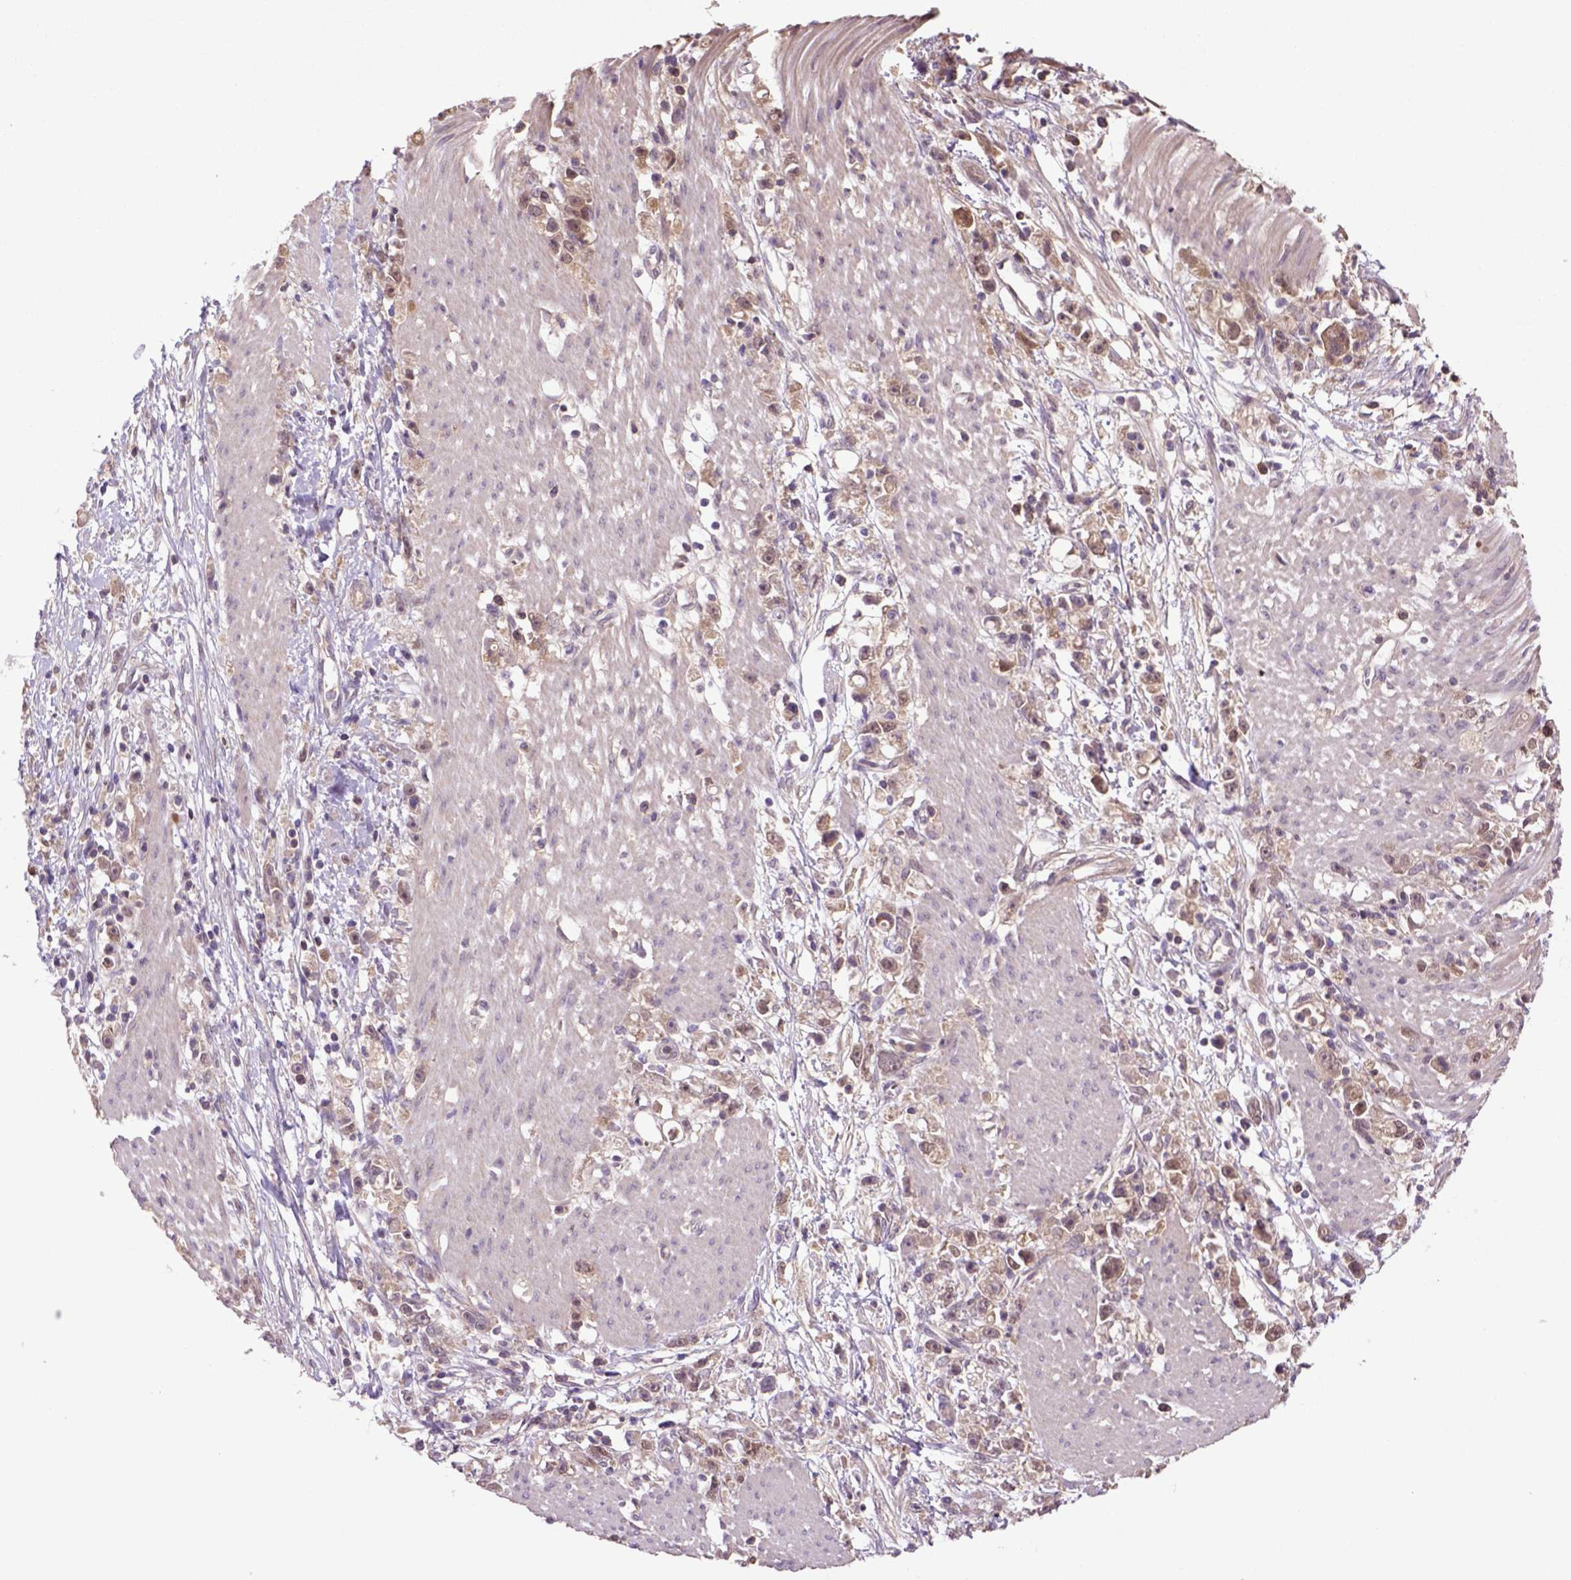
{"staining": {"intensity": "moderate", "quantity": ">75%", "location": "cytoplasmic/membranous"}, "tissue": "stomach cancer", "cell_type": "Tumor cells", "image_type": "cancer", "snomed": [{"axis": "morphology", "description": "Adenocarcinoma, NOS"}, {"axis": "topography", "description": "Stomach"}], "caption": "Adenocarcinoma (stomach) stained with IHC exhibits moderate cytoplasmic/membranous positivity in approximately >75% of tumor cells.", "gene": "HSPBP1", "patient": {"sex": "female", "age": 59}}